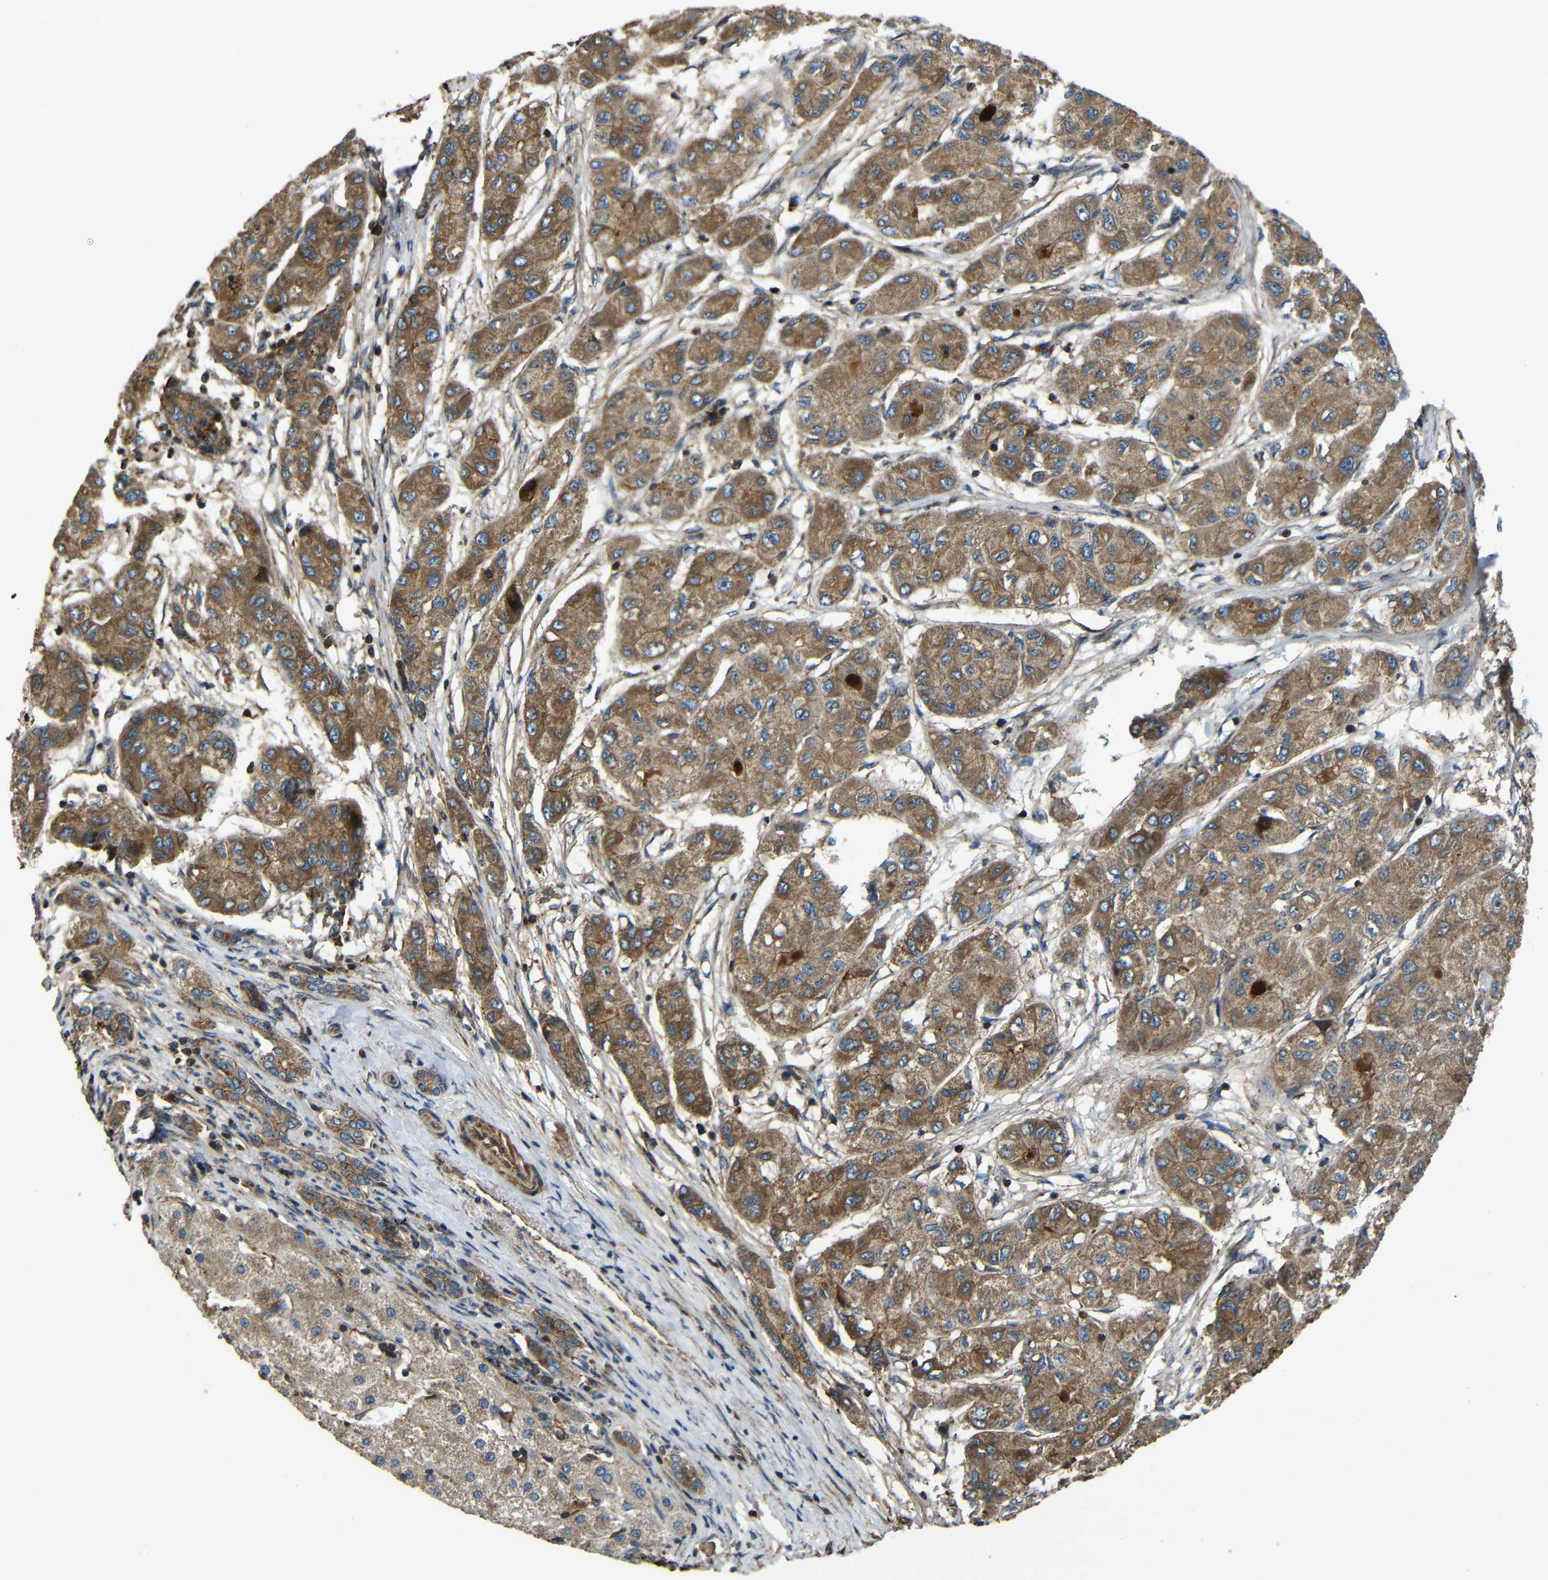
{"staining": {"intensity": "moderate", "quantity": ">75%", "location": "cytoplasmic/membranous"}, "tissue": "liver cancer", "cell_type": "Tumor cells", "image_type": "cancer", "snomed": [{"axis": "morphology", "description": "Carcinoma, Hepatocellular, NOS"}, {"axis": "topography", "description": "Liver"}], "caption": "Human hepatocellular carcinoma (liver) stained with a brown dye demonstrates moderate cytoplasmic/membranous positive staining in about >75% of tumor cells.", "gene": "PTCH1", "patient": {"sex": "male", "age": 80}}